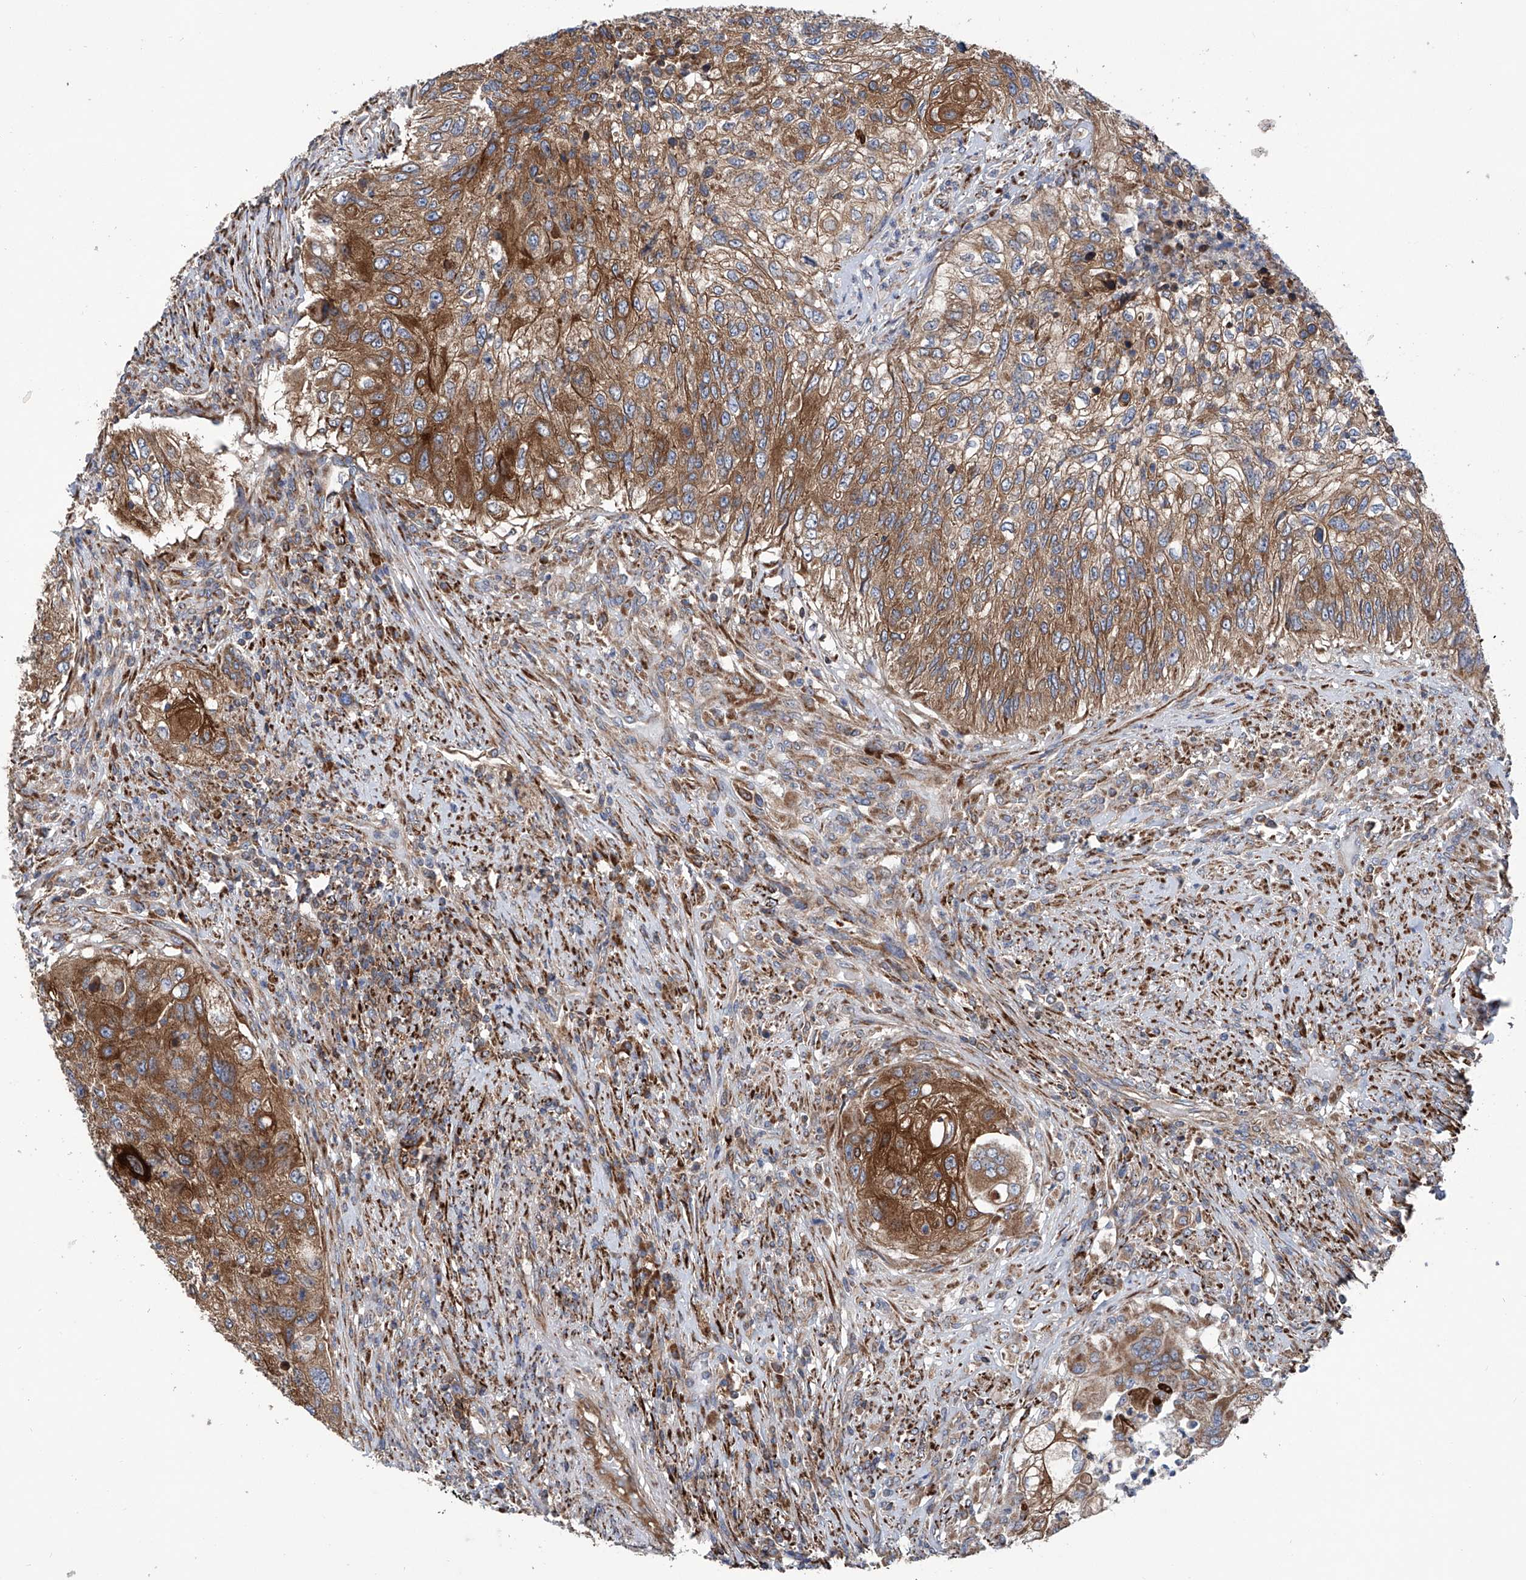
{"staining": {"intensity": "strong", "quantity": ">75%", "location": "cytoplasmic/membranous"}, "tissue": "urothelial cancer", "cell_type": "Tumor cells", "image_type": "cancer", "snomed": [{"axis": "morphology", "description": "Urothelial carcinoma, High grade"}, {"axis": "topography", "description": "Urinary bladder"}], "caption": "High-grade urothelial carcinoma tissue reveals strong cytoplasmic/membranous positivity in about >75% of tumor cells, visualized by immunohistochemistry.", "gene": "ASCC3", "patient": {"sex": "female", "age": 60}}